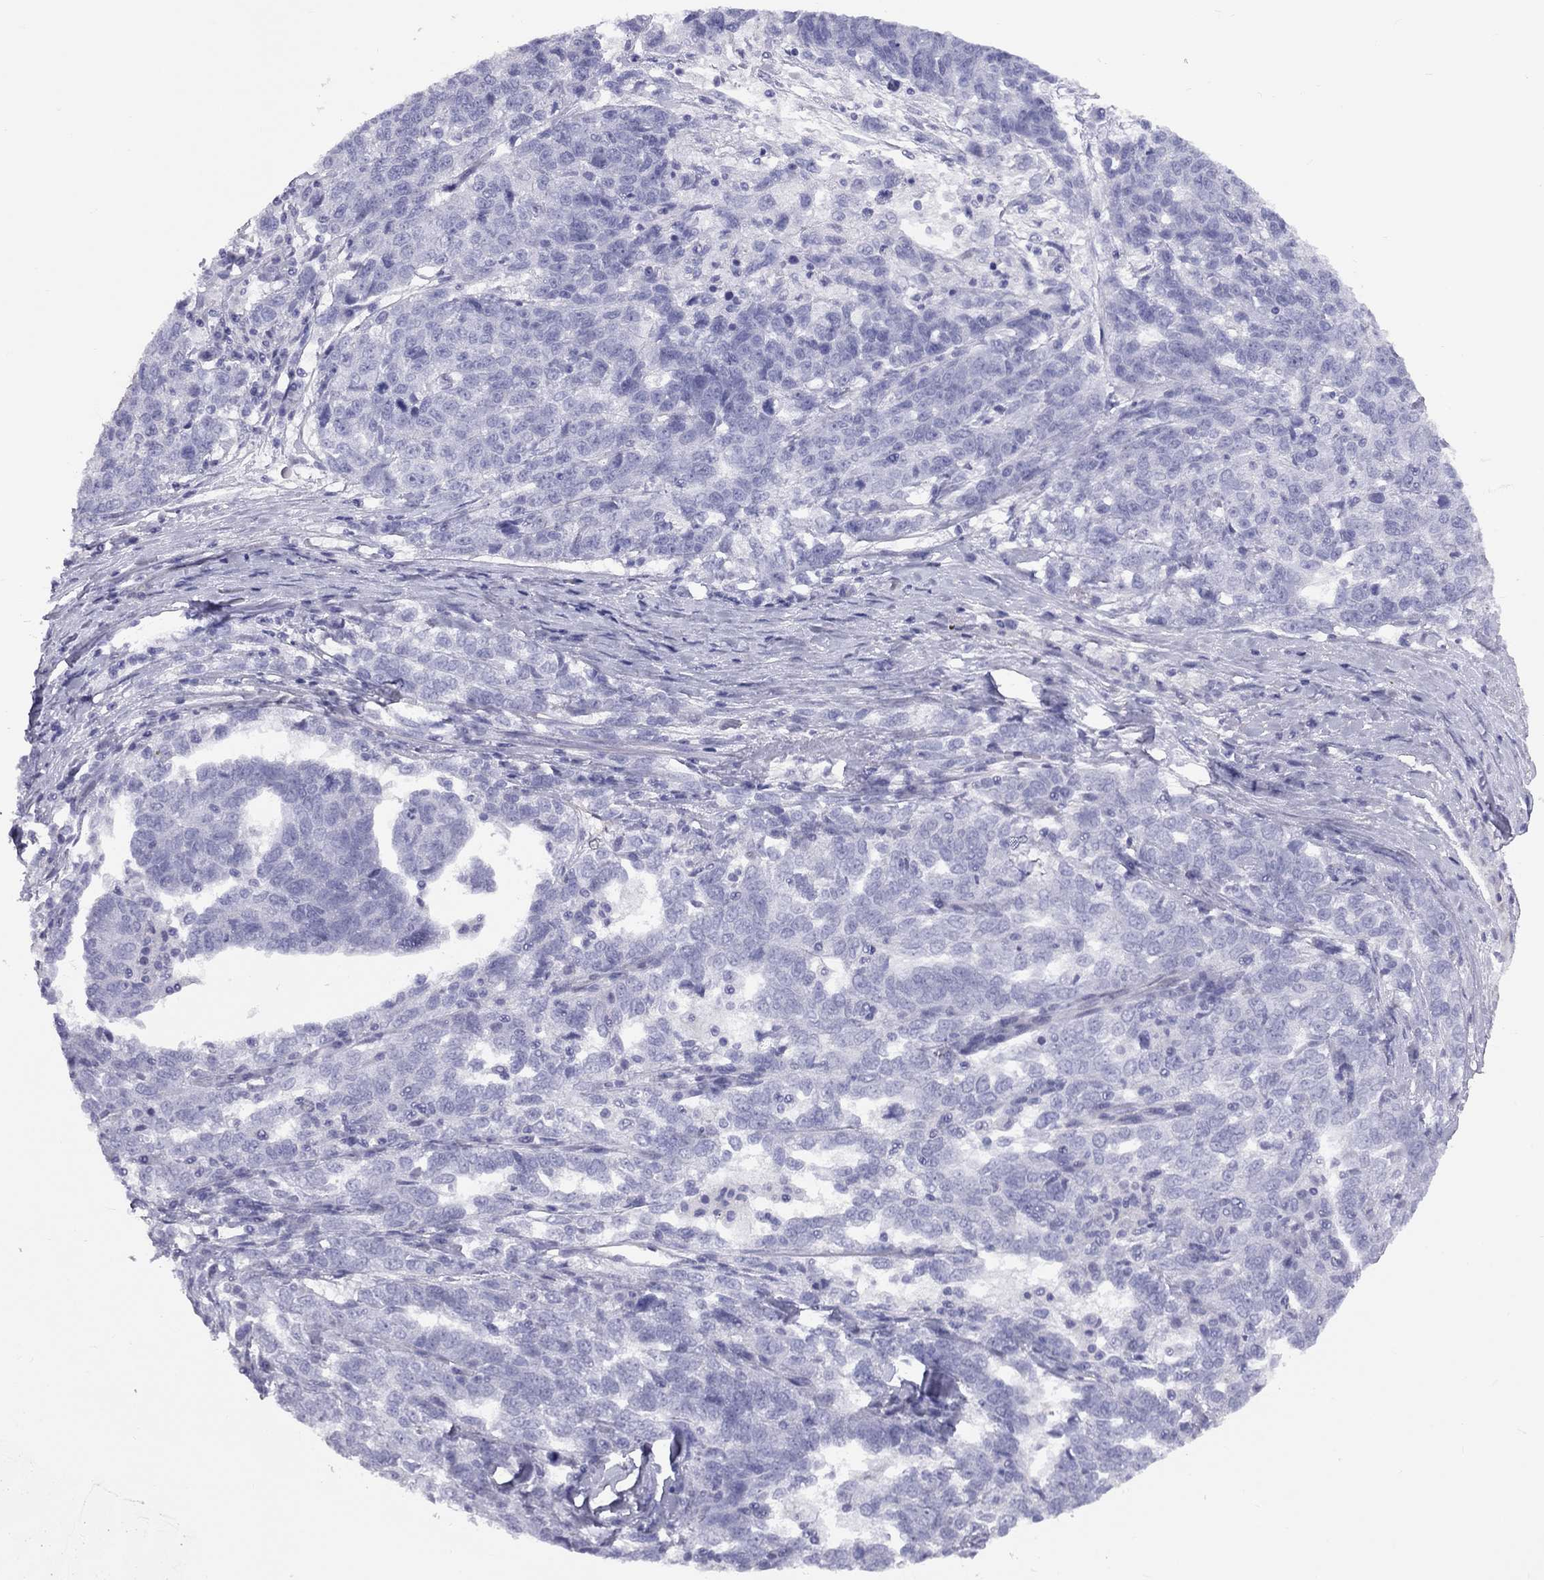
{"staining": {"intensity": "negative", "quantity": "none", "location": "none"}, "tissue": "ovarian cancer", "cell_type": "Tumor cells", "image_type": "cancer", "snomed": [{"axis": "morphology", "description": "Cystadenocarcinoma, serous, NOS"}, {"axis": "topography", "description": "Ovary"}], "caption": "Ovarian cancer was stained to show a protein in brown. There is no significant positivity in tumor cells.", "gene": "FSCN3", "patient": {"sex": "female", "age": 71}}